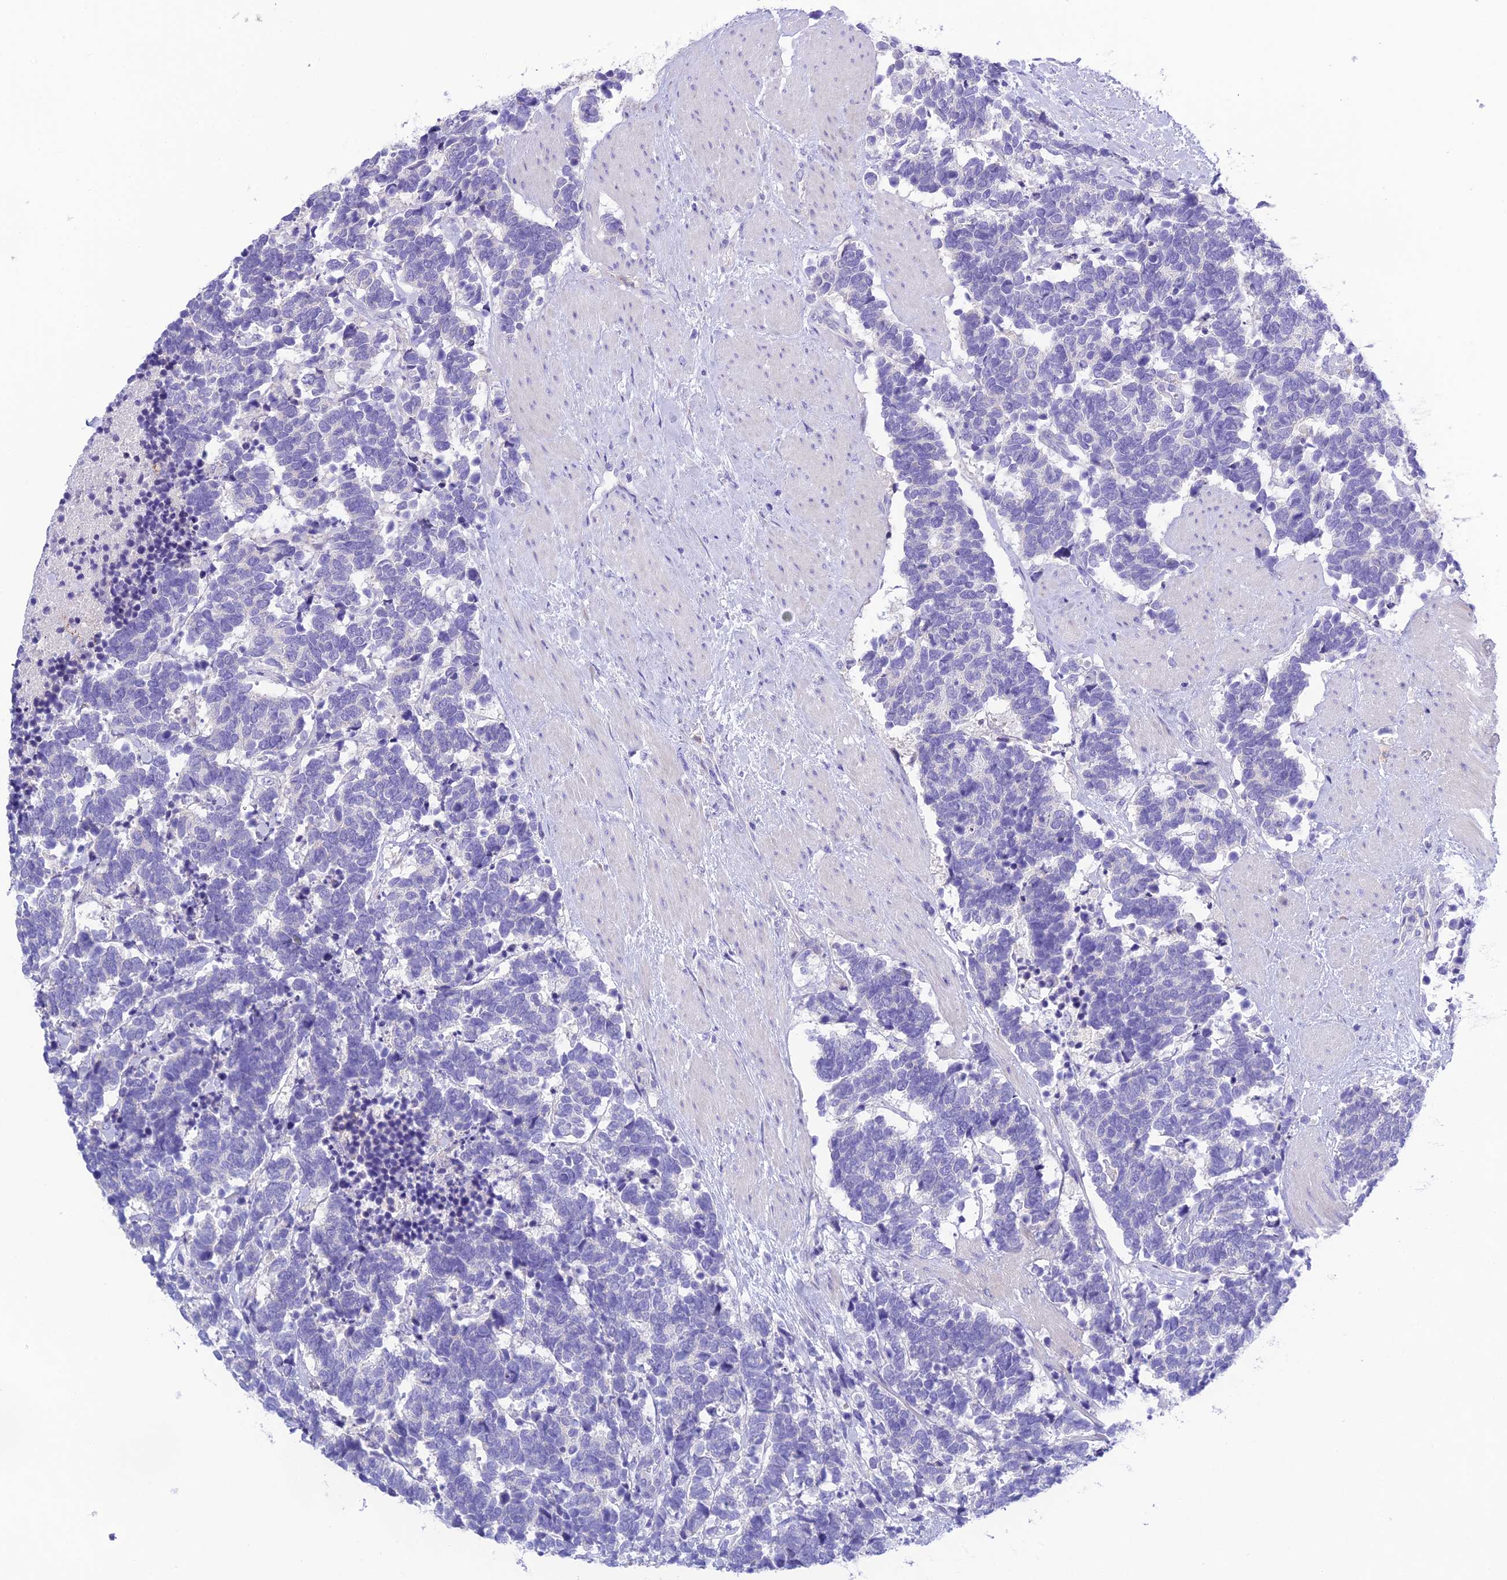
{"staining": {"intensity": "negative", "quantity": "none", "location": "none"}, "tissue": "carcinoid", "cell_type": "Tumor cells", "image_type": "cancer", "snomed": [{"axis": "morphology", "description": "Carcinoma, NOS"}, {"axis": "morphology", "description": "Carcinoid, malignant, NOS"}, {"axis": "topography", "description": "Prostate"}], "caption": "A micrograph of carcinoid stained for a protein reveals no brown staining in tumor cells.", "gene": "KIAA0408", "patient": {"sex": "male", "age": 57}}